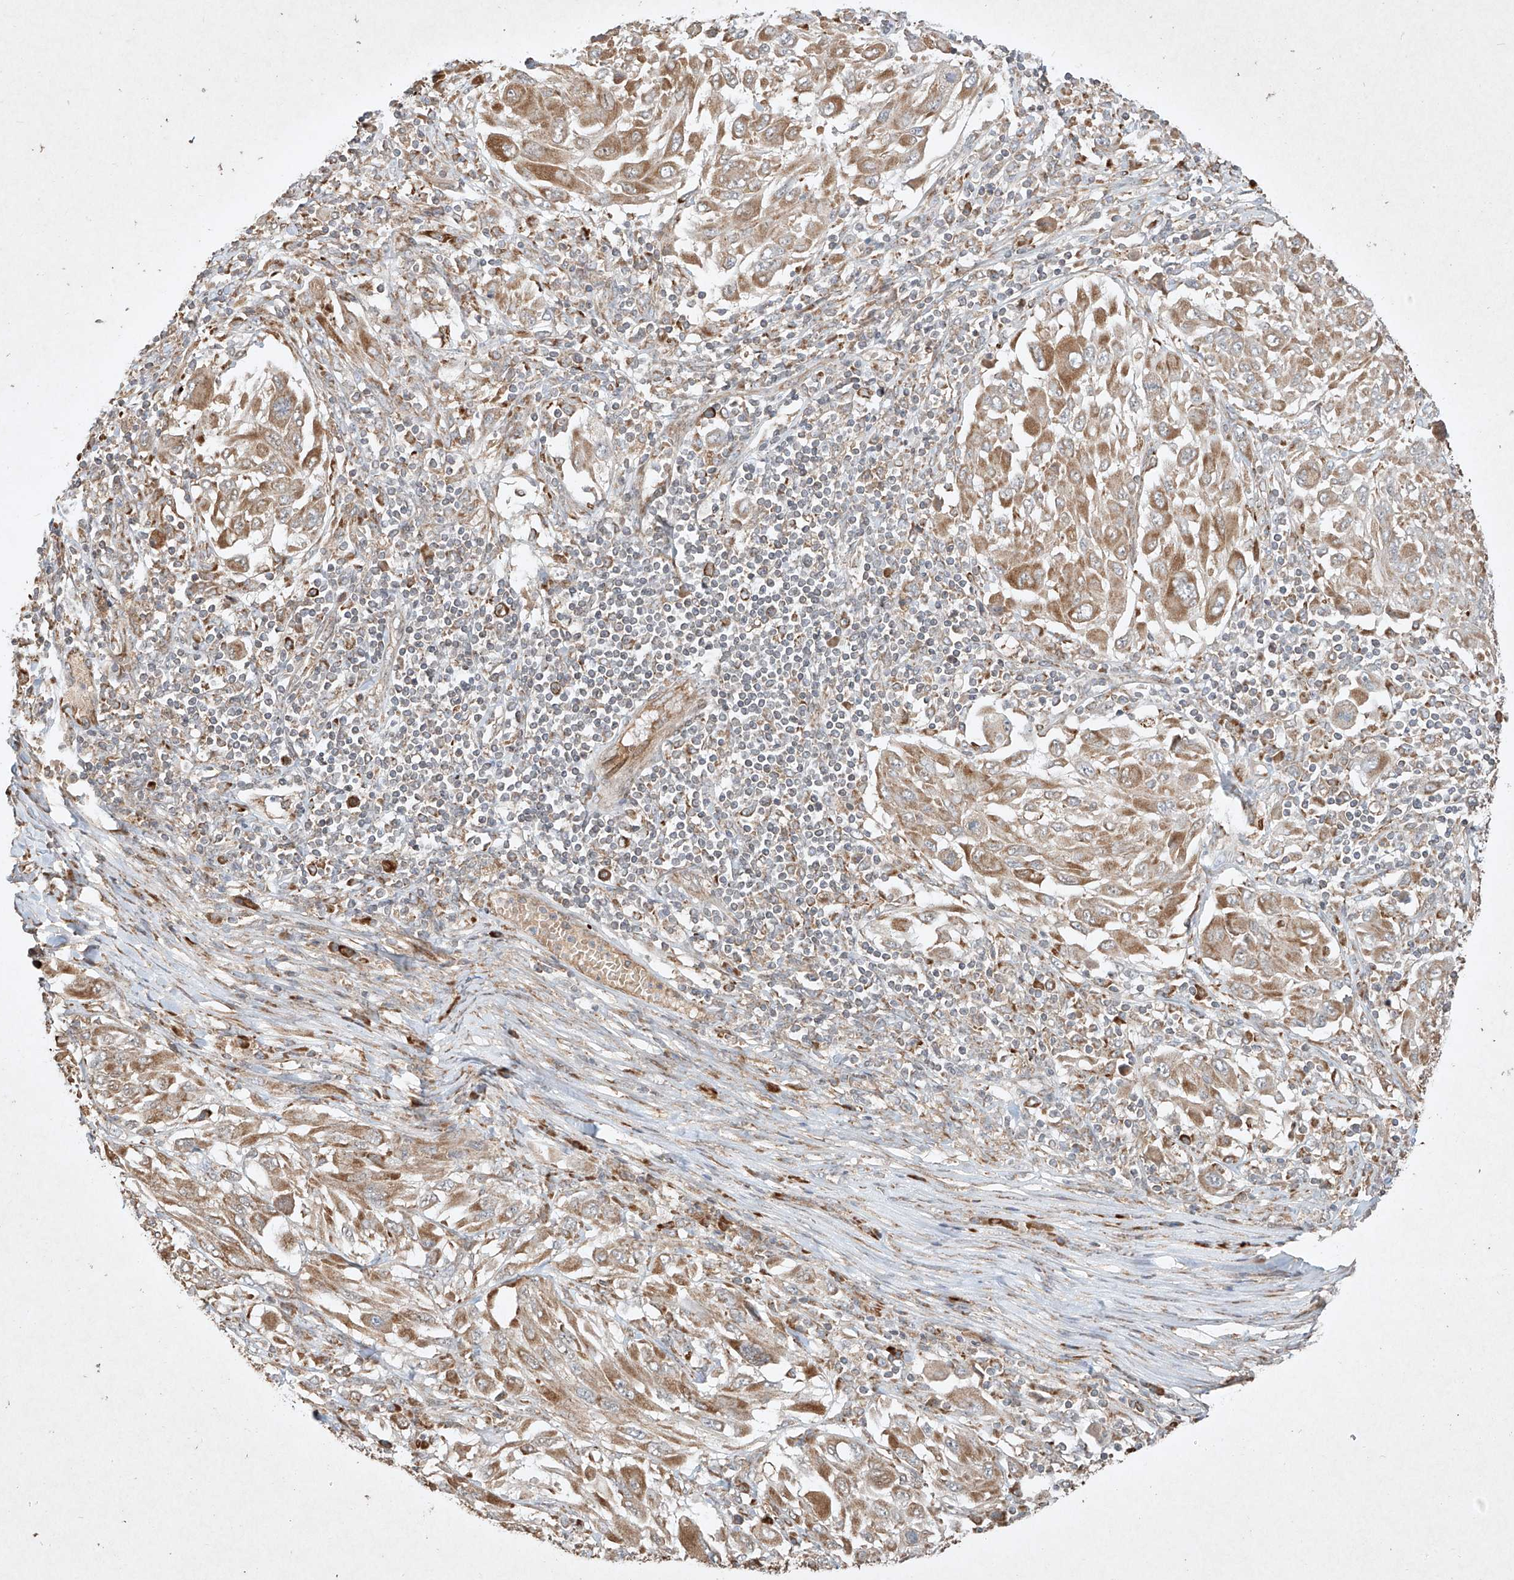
{"staining": {"intensity": "moderate", "quantity": ">75%", "location": "cytoplasmic/membranous"}, "tissue": "melanoma", "cell_type": "Tumor cells", "image_type": "cancer", "snomed": [{"axis": "morphology", "description": "Malignant melanoma, NOS"}, {"axis": "topography", "description": "Skin"}], "caption": "Moderate cytoplasmic/membranous protein expression is seen in about >75% of tumor cells in melanoma. The protein of interest is shown in brown color, while the nuclei are stained blue.", "gene": "SEMA3B", "patient": {"sex": "female", "age": 91}}